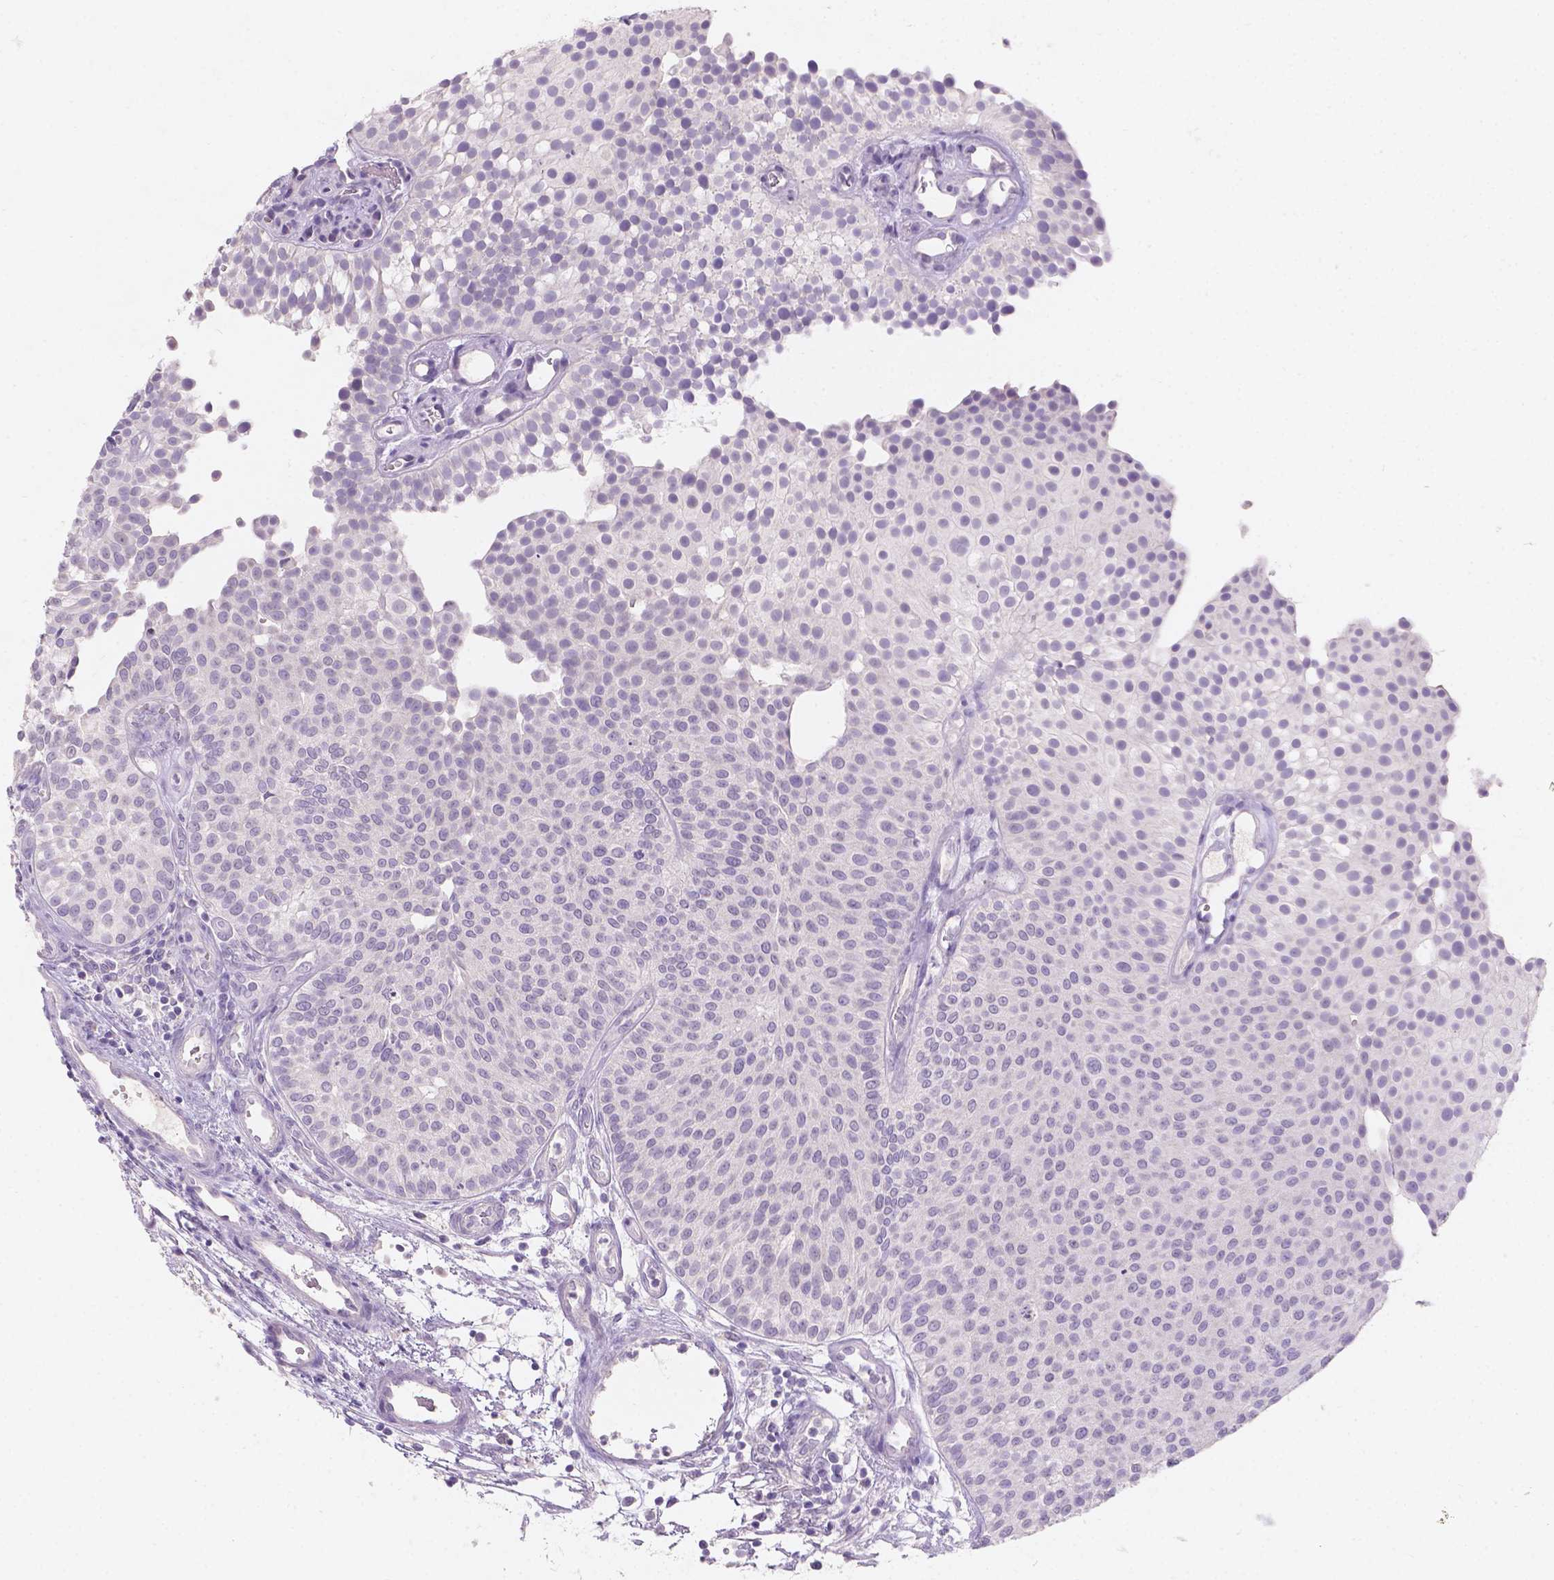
{"staining": {"intensity": "negative", "quantity": "none", "location": "none"}, "tissue": "urothelial cancer", "cell_type": "Tumor cells", "image_type": "cancer", "snomed": [{"axis": "morphology", "description": "Urothelial carcinoma, Low grade"}, {"axis": "topography", "description": "Urinary bladder"}], "caption": "Immunohistochemical staining of urothelial cancer demonstrates no significant staining in tumor cells. Brightfield microscopy of IHC stained with DAB (3,3'-diaminobenzidine) (brown) and hematoxylin (blue), captured at high magnification.", "gene": "DCAF4L1", "patient": {"sex": "female", "age": 87}}